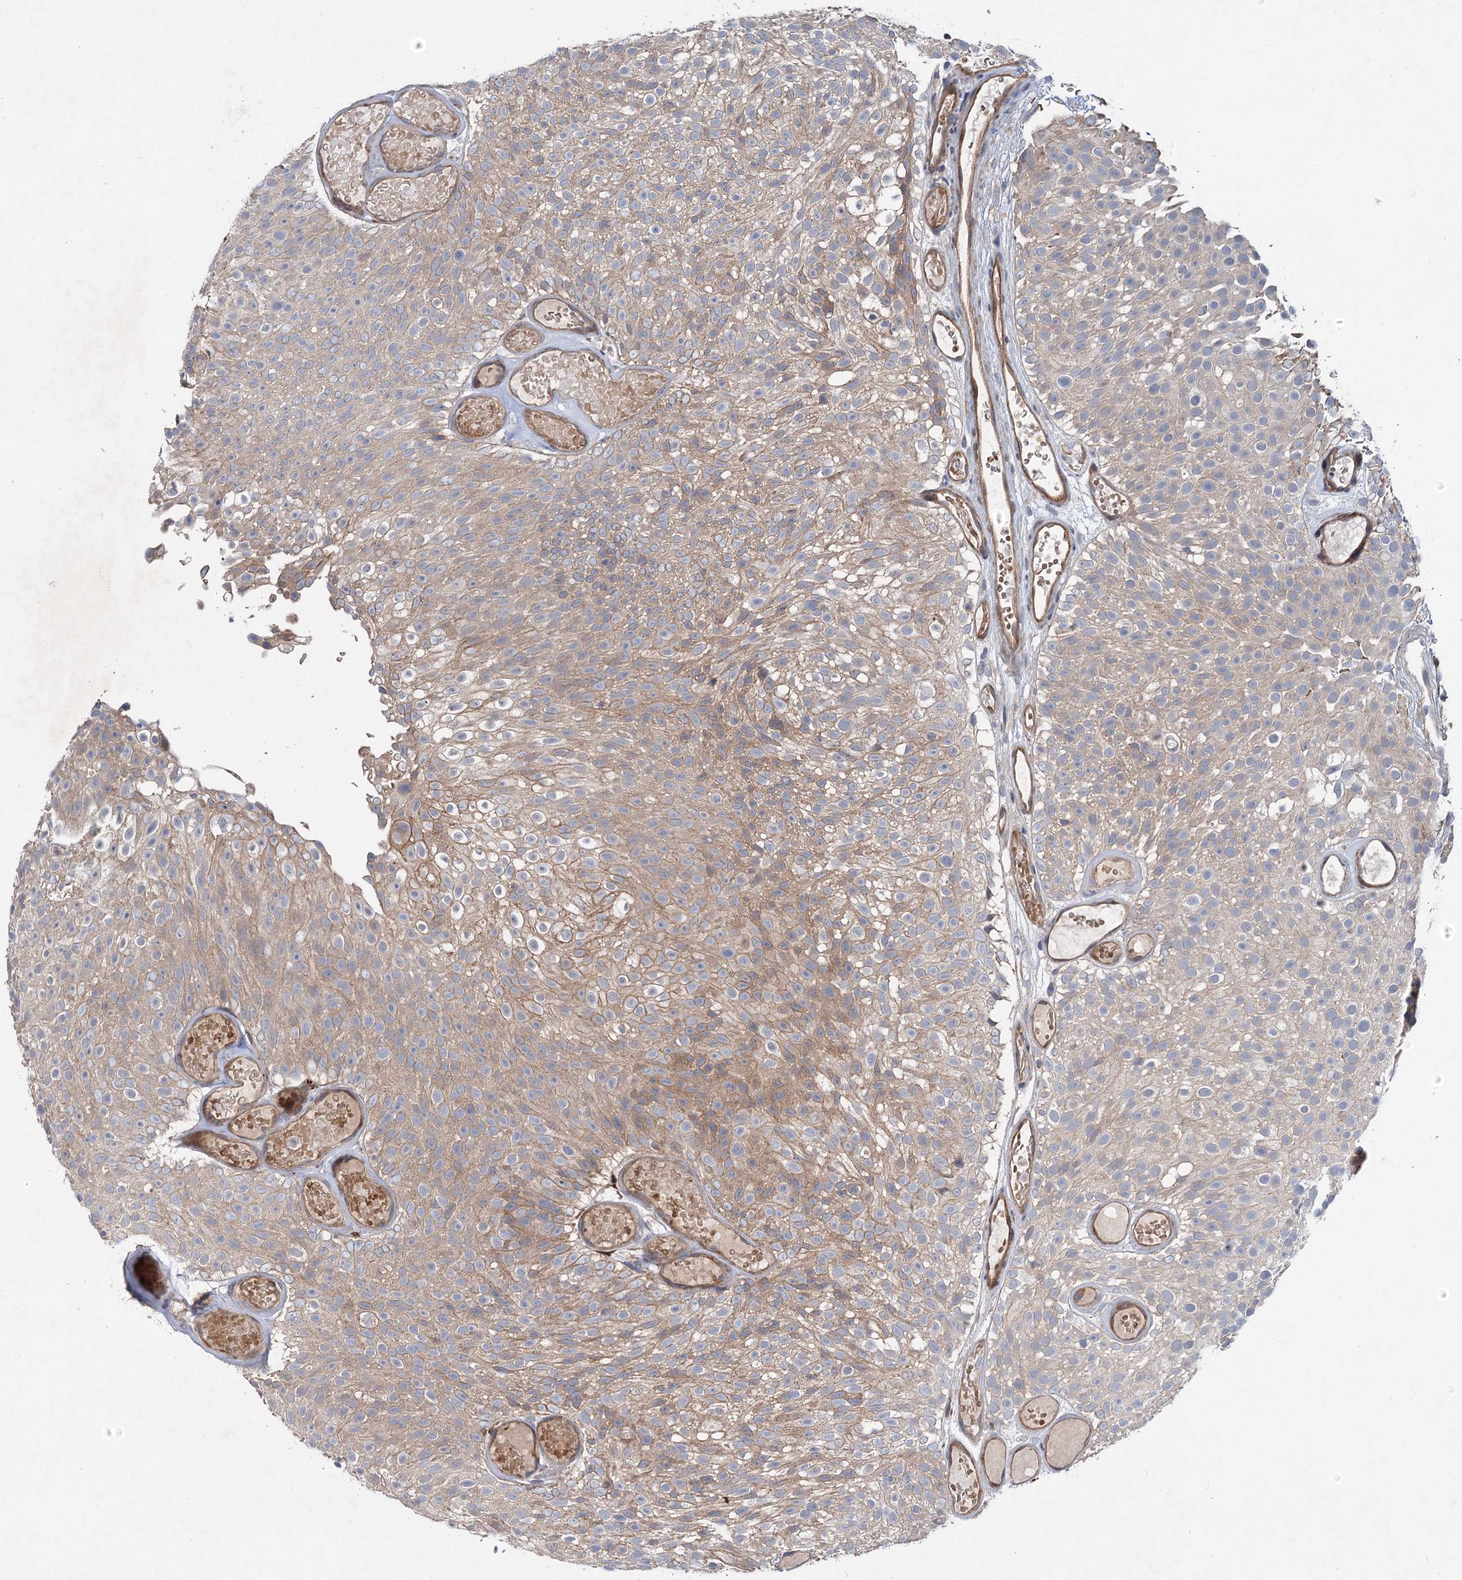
{"staining": {"intensity": "moderate", "quantity": "25%-75%", "location": "cytoplasmic/membranous"}, "tissue": "urothelial cancer", "cell_type": "Tumor cells", "image_type": "cancer", "snomed": [{"axis": "morphology", "description": "Urothelial carcinoma, Low grade"}, {"axis": "topography", "description": "Urinary bladder"}], "caption": "Immunohistochemical staining of urothelial cancer shows medium levels of moderate cytoplasmic/membranous protein staining in about 25%-75% of tumor cells.", "gene": "PTDSS2", "patient": {"sex": "male", "age": 78}}